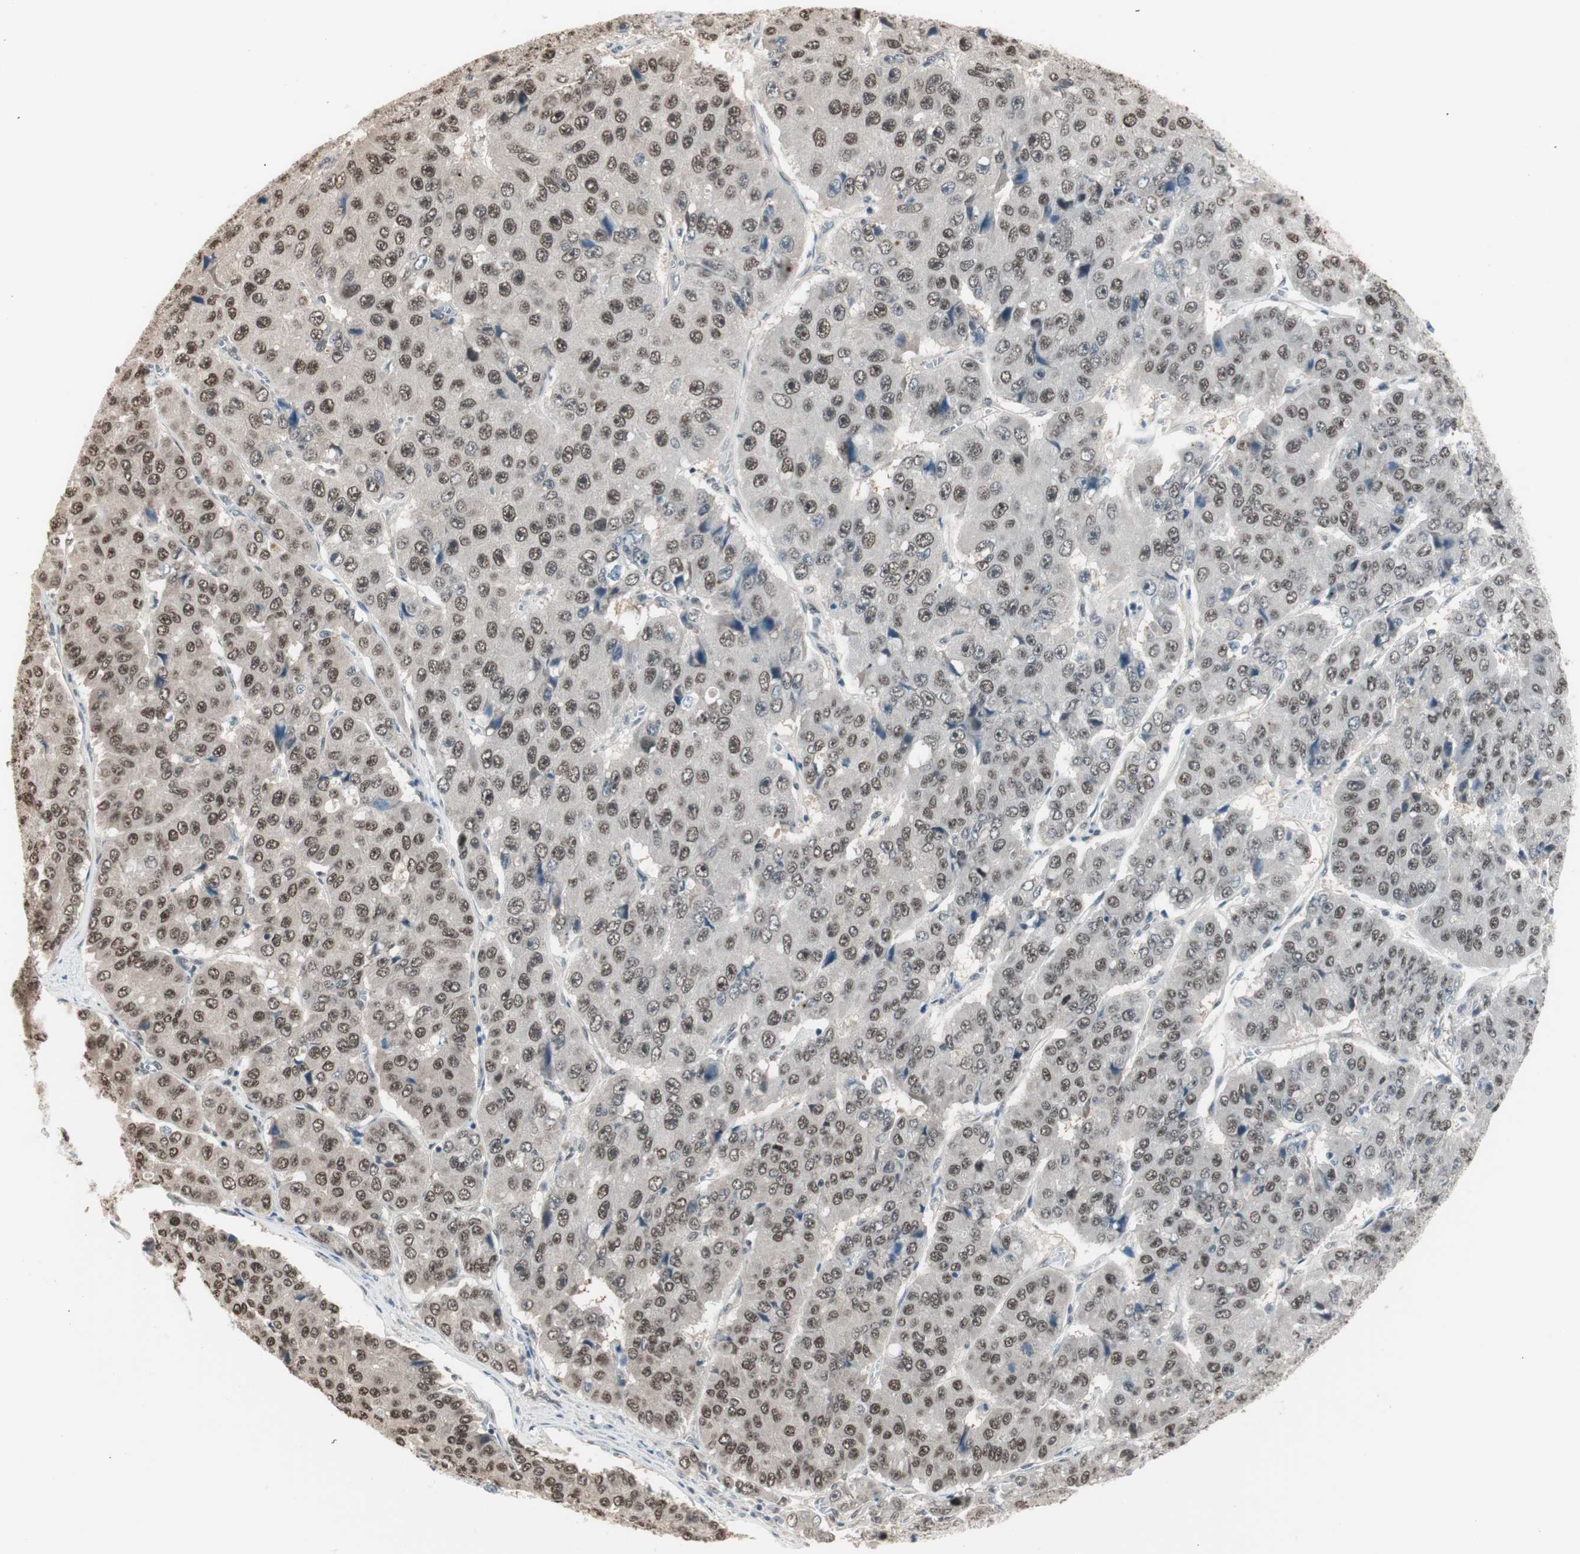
{"staining": {"intensity": "moderate", "quantity": ">75%", "location": "nuclear"}, "tissue": "pancreatic cancer", "cell_type": "Tumor cells", "image_type": "cancer", "snomed": [{"axis": "morphology", "description": "Adenocarcinoma, NOS"}, {"axis": "topography", "description": "Pancreas"}], "caption": "This histopathology image displays immunohistochemistry staining of human pancreatic adenocarcinoma, with medium moderate nuclear expression in about >75% of tumor cells.", "gene": "LONP2", "patient": {"sex": "male", "age": 50}}